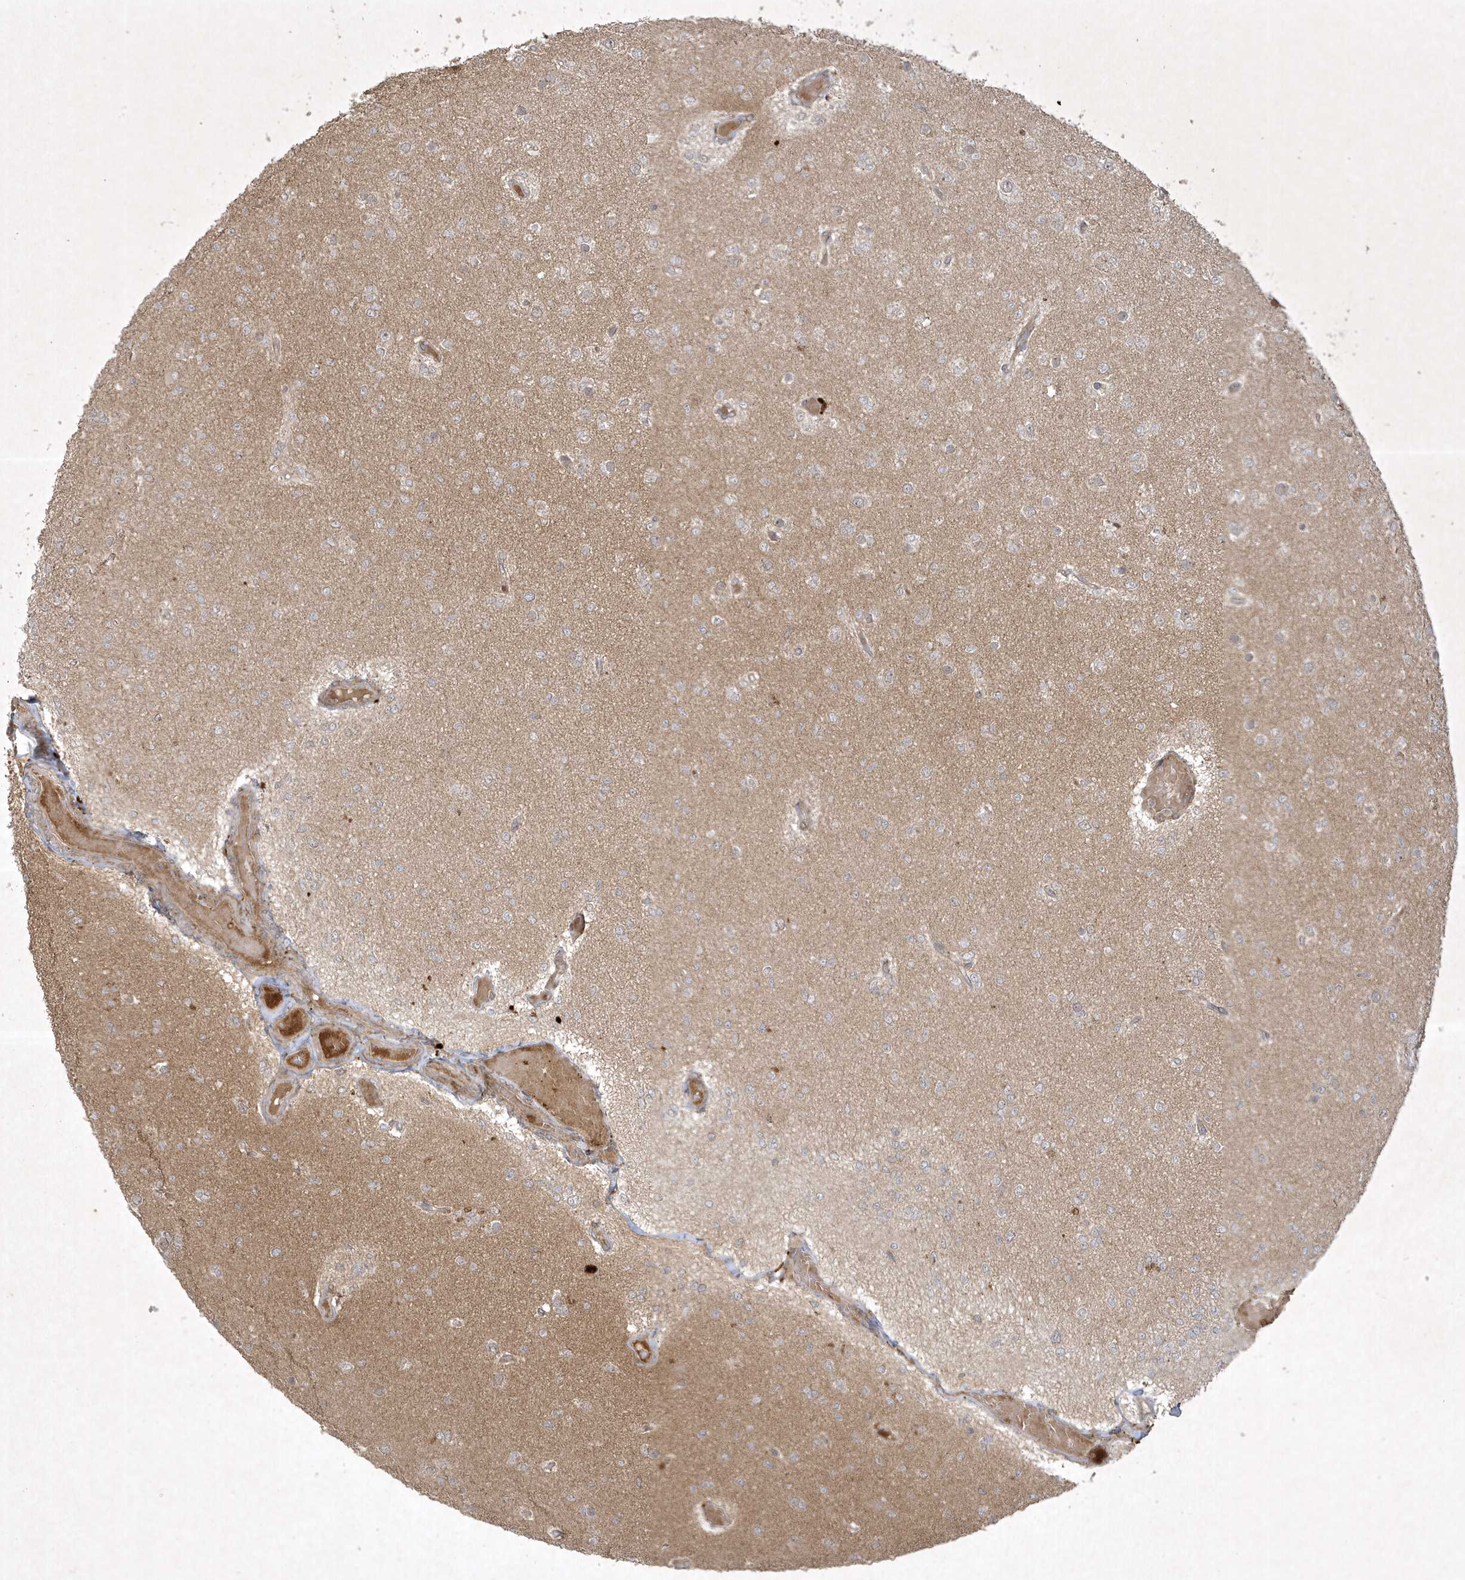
{"staining": {"intensity": "negative", "quantity": "none", "location": "none"}, "tissue": "glioma", "cell_type": "Tumor cells", "image_type": "cancer", "snomed": [{"axis": "morphology", "description": "Glioma, malignant, Low grade"}, {"axis": "topography", "description": "Brain"}], "caption": "Glioma was stained to show a protein in brown. There is no significant staining in tumor cells.", "gene": "FAM83C", "patient": {"sex": "female", "age": 22}}